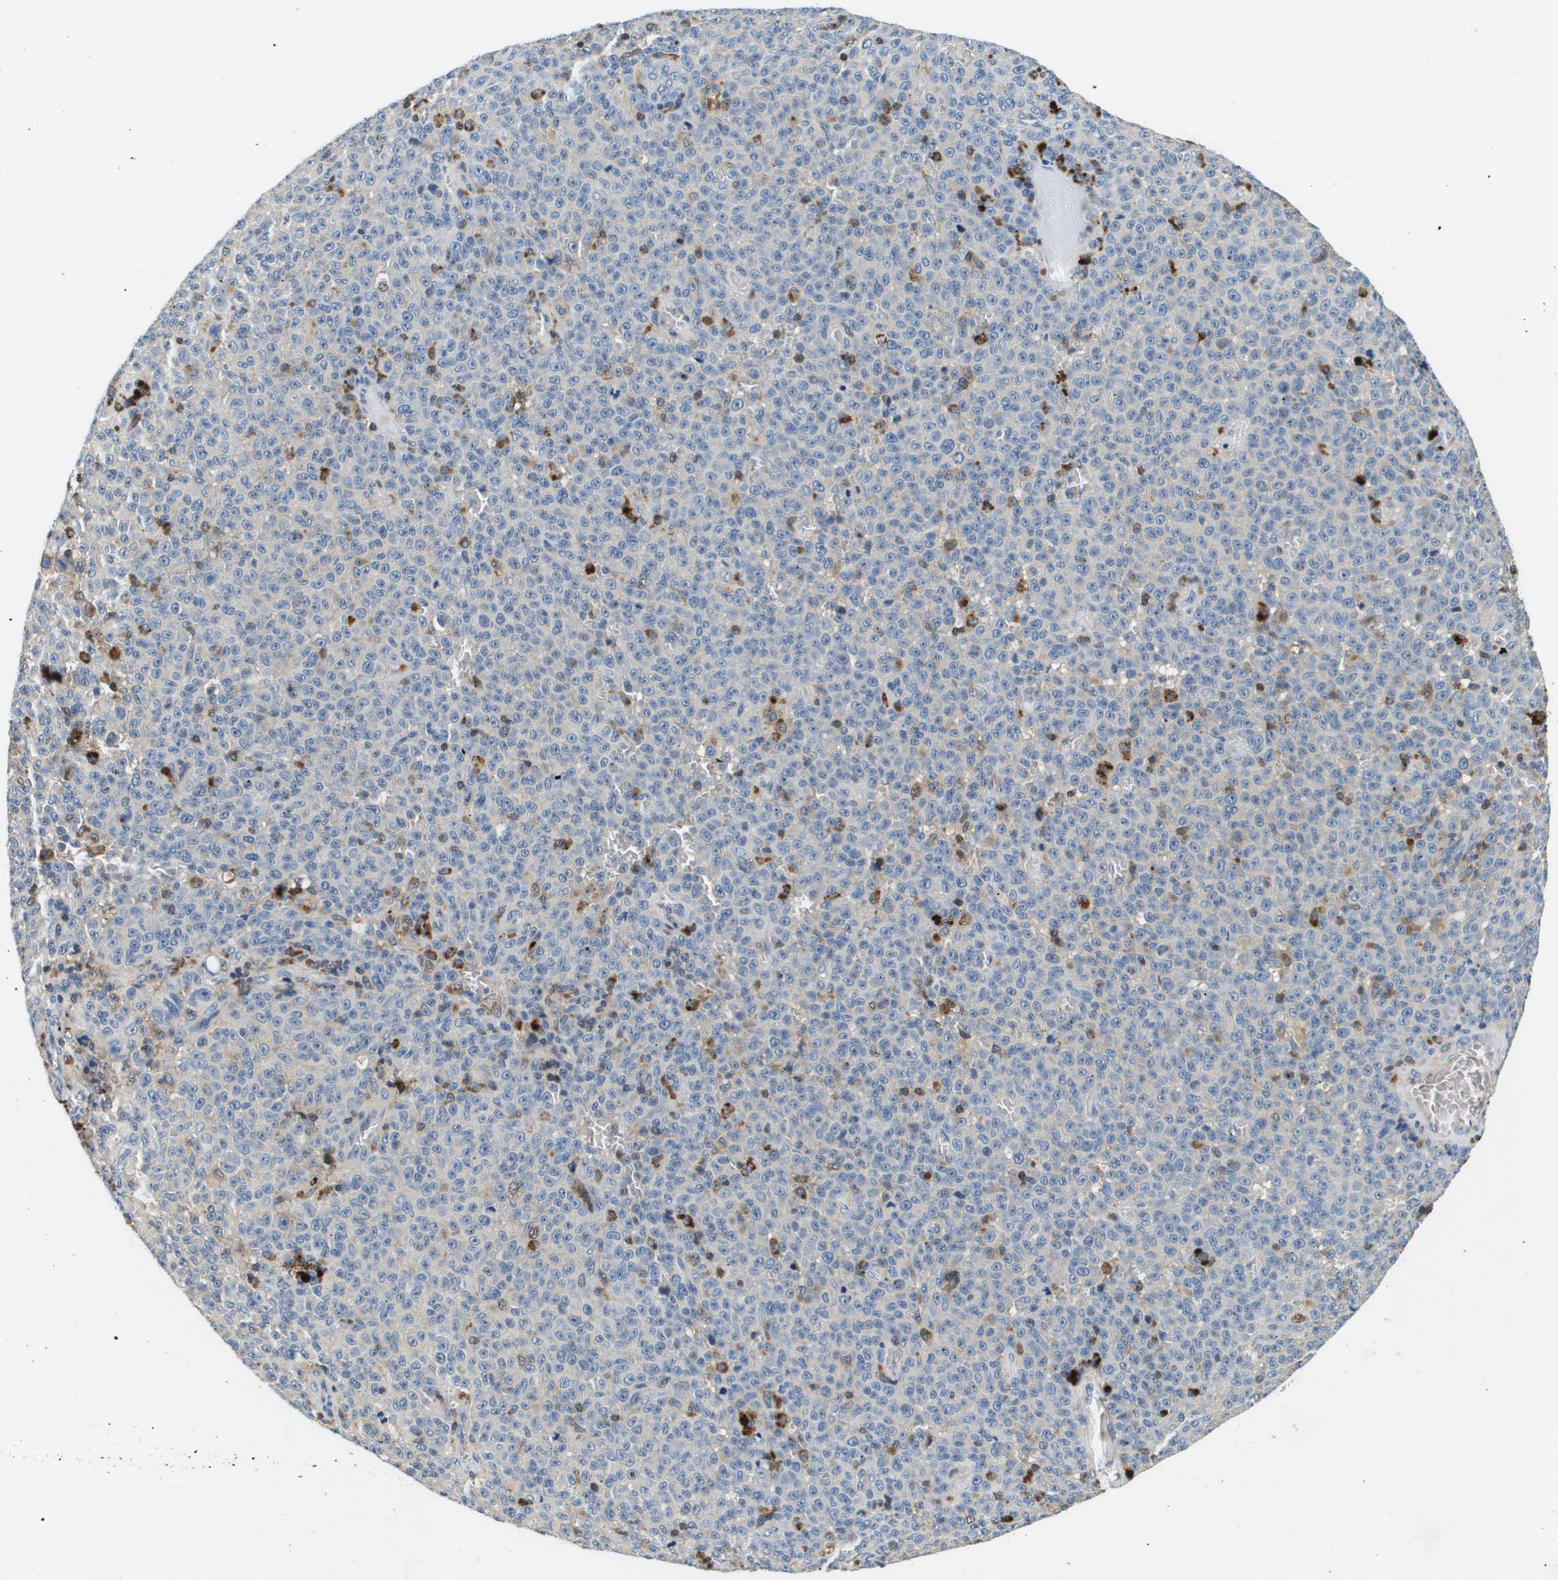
{"staining": {"intensity": "negative", "quantity": "none", "location": "none"}, "tissue": "melanoma", "cell_type": "Tumor cells", "image_type": "cancer", "snomed": [{"axis": "morphology", "description": "Malignant melanoma, NOS"}, {"axis": "topography", "description": "Skin"}], "caption": "This is a micrograph of IHC staining of malignant melanoma, which shows no positivity in tumor cells.", "gene": "KCNQ5", "patient": {"sex": "female", "age": 82}}